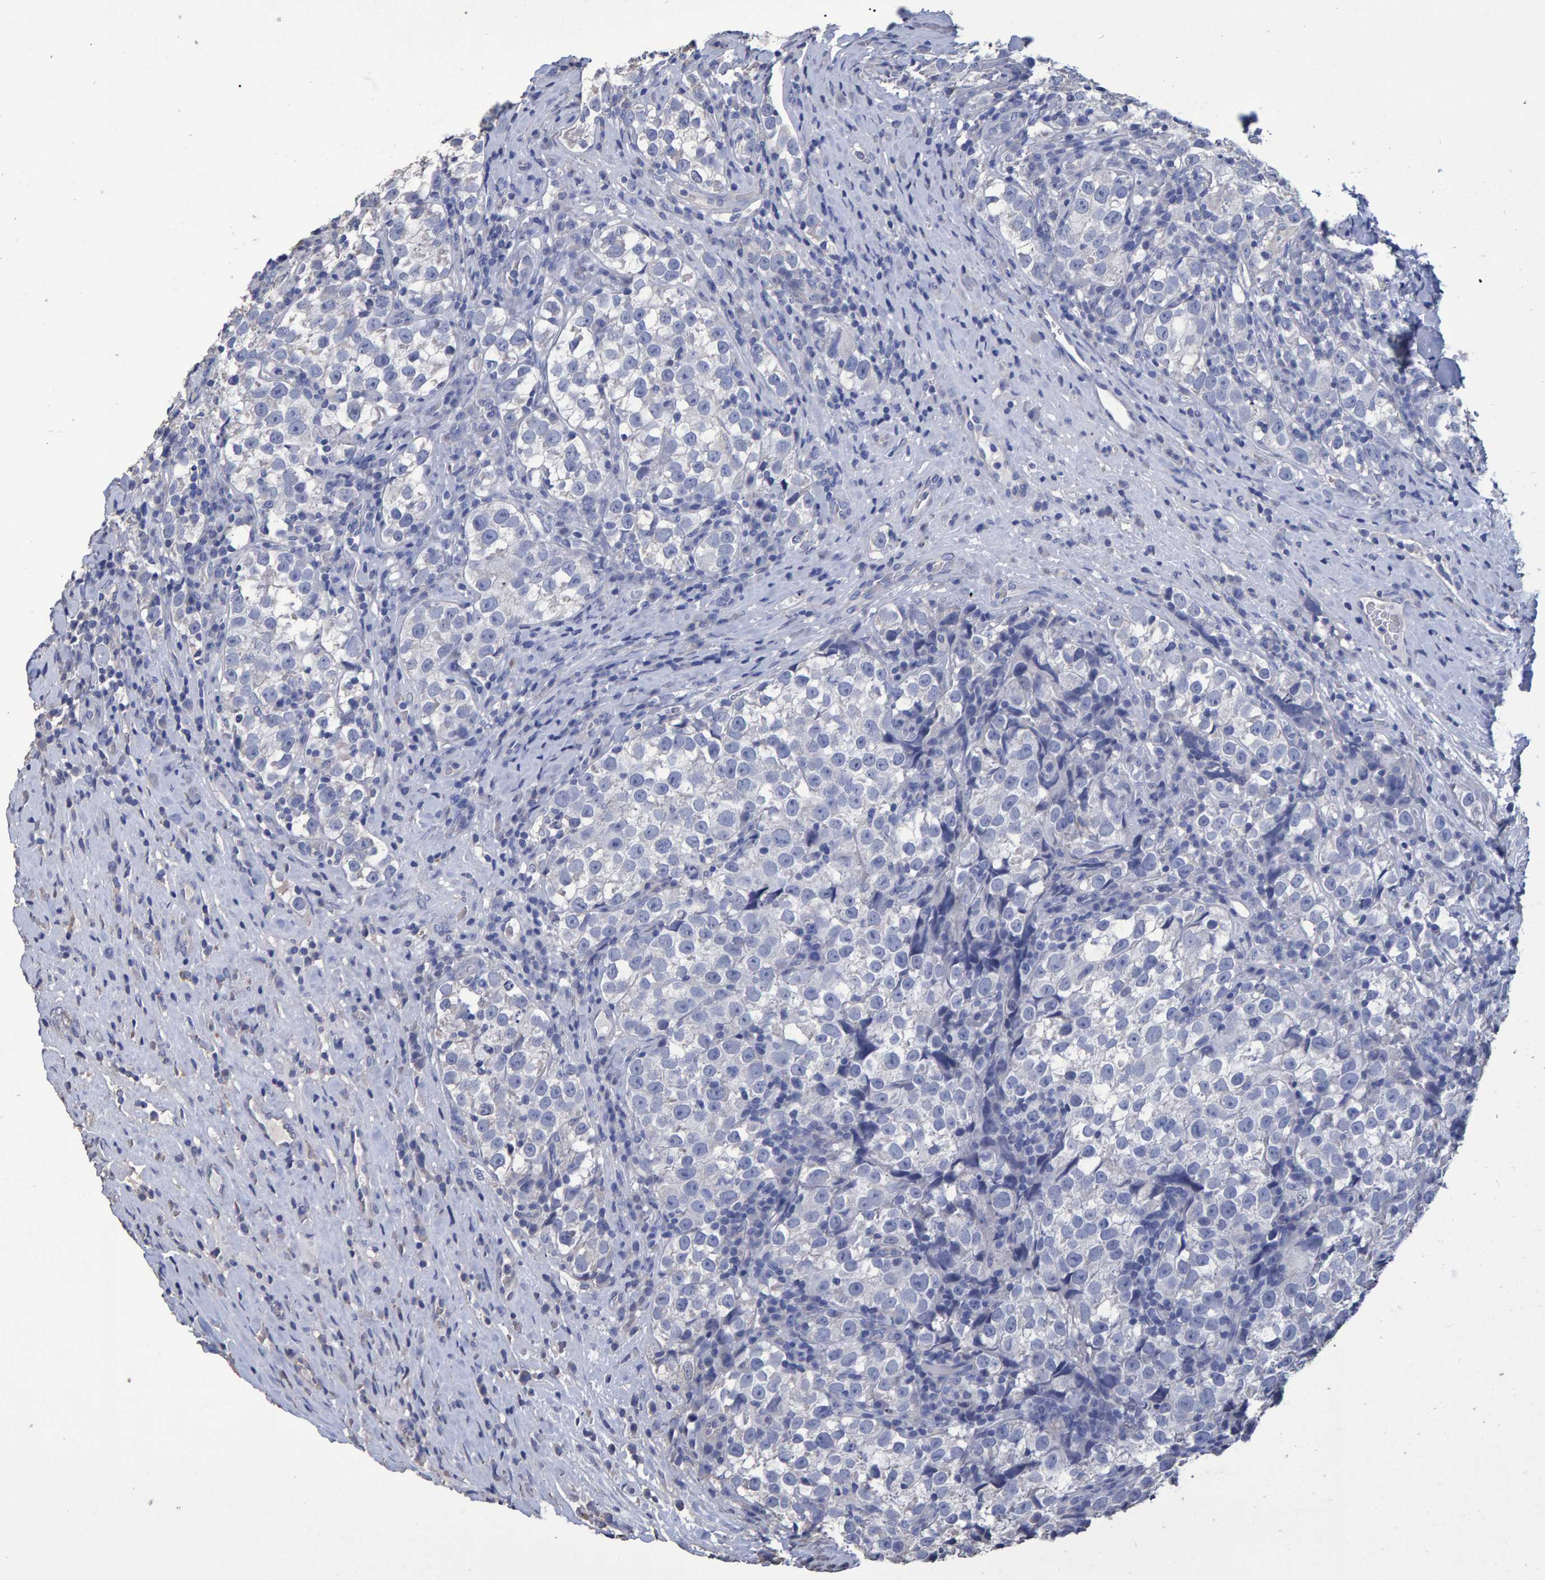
{"staining": {"intensity": "negative", "quantity": "none", "location": "none"}, "tissue": "testis cancer", "cell_type": "Tumor cells", "image_type": "cancer", "snomed": [{"axis": "morphology", "description": "Normal tissue, NOS"}, {"axis": "morphology", "description": "Seminoma, NOS"}, {"axis": "topography", "description": "Testis"}], "caption": "Testis cancer (seminoma) stained for a protein using IHC shows no positivity tumor cells.", "gene": "HEMGN", "patient": {"sex": "male", "age": 43}}